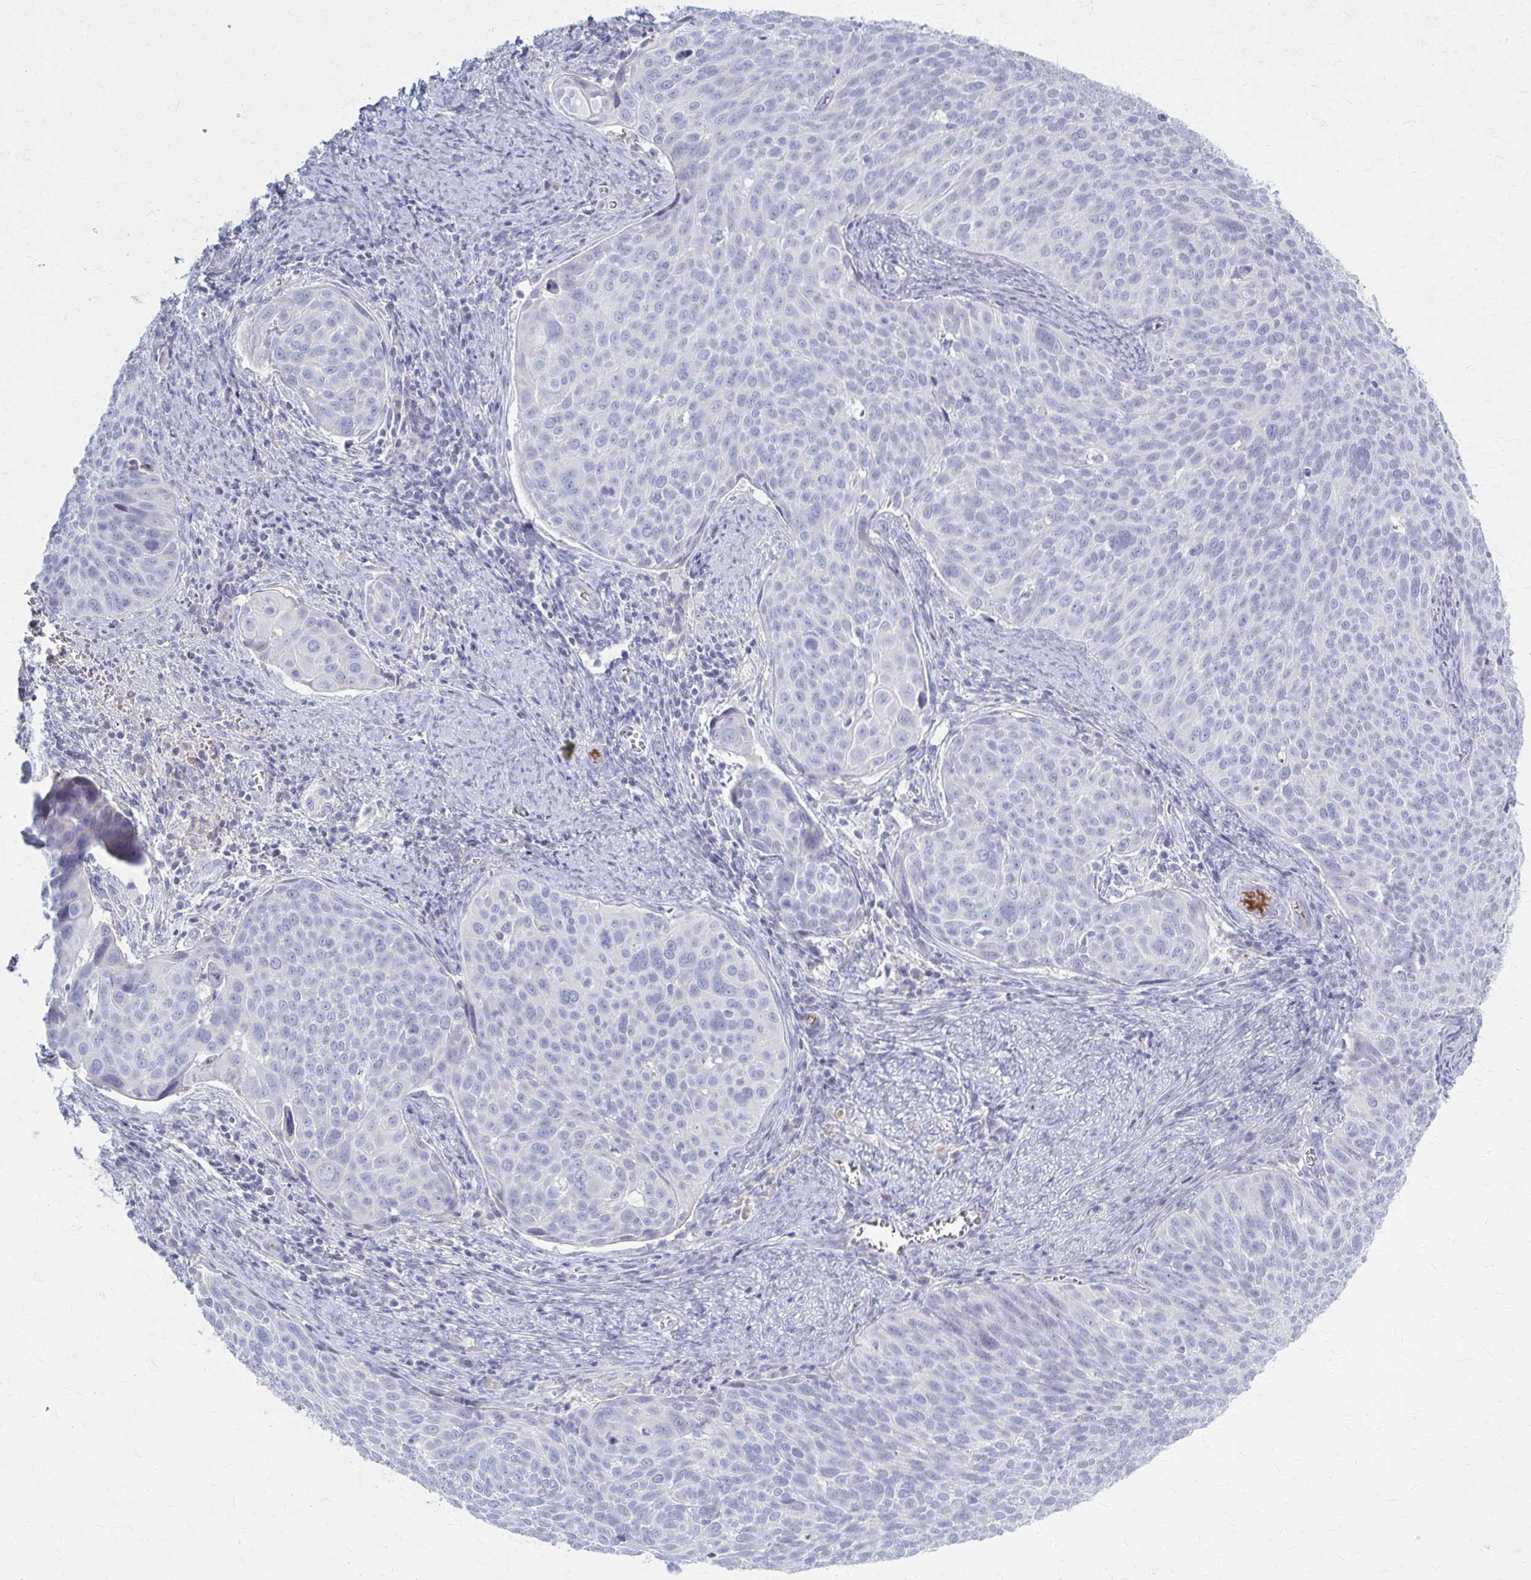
{"staining": {"intensity": "negative", "quantity": "none", "location": "none"}, "tissue": "cervical cancer", "cell_type": "Tumor cells", "image_type": "cancer", "snomed": [{"axis": "morphology", "description": "Squamous cell carcinoma, NOS"}, {"axis": "topography", "description": "Cervix"}], "caption": "An immunohistochemistry (IHC) image of cervical cancer (squamous cell carcinoma) is shown. There is no staining in tumor cells of cervical cancer (squamous cell carcinoma).", "gene": "SERPIND1", "patient": {"sex": "female", "age": 39}}